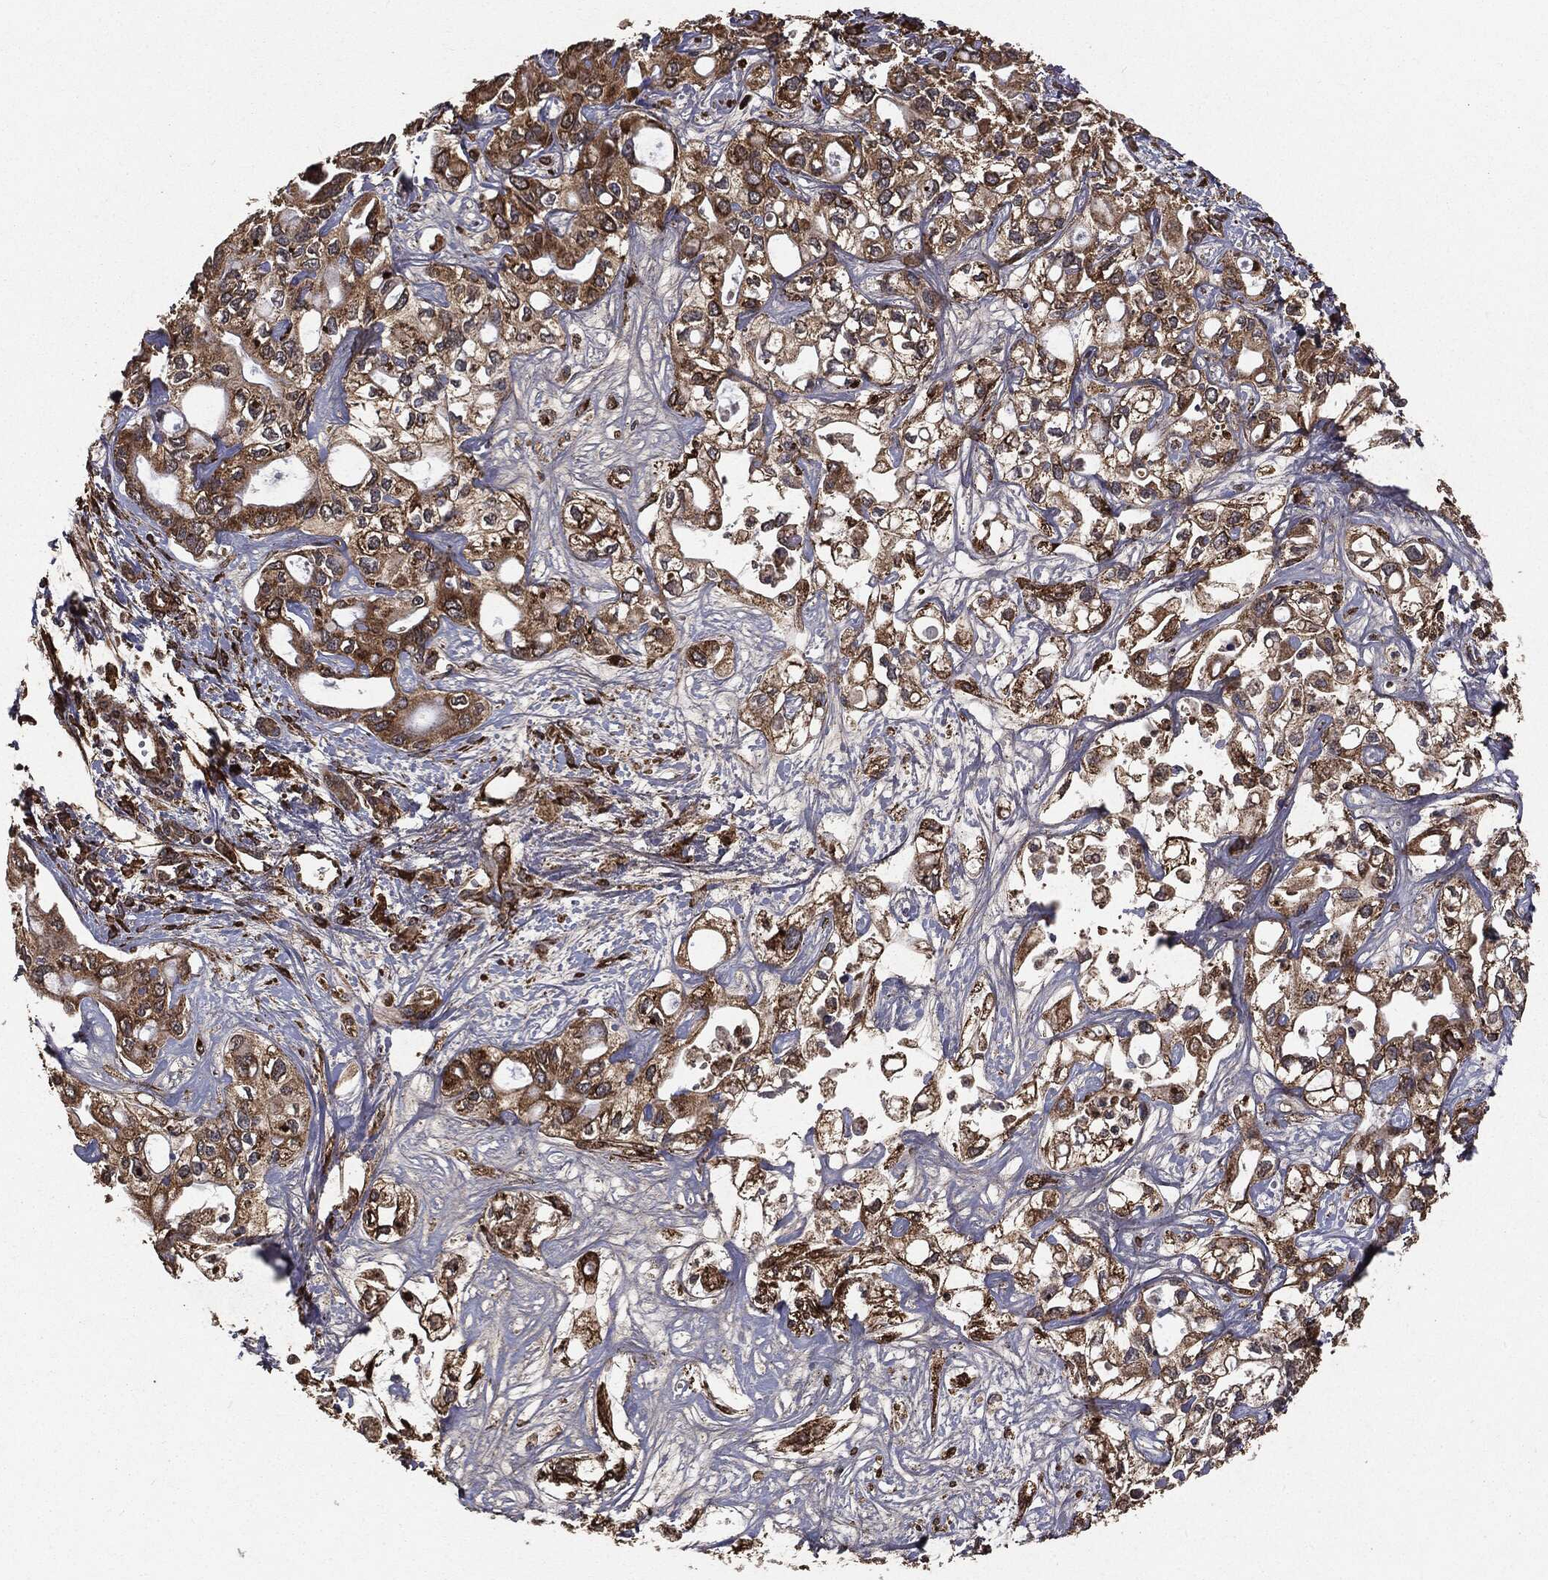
{"staining": {"intensity": "moderate", "quantity": ">75%", "location": "cytoplasmic/membranous"}, "tissue": "liver cancer", "cell_type": "Tumor cells", "image_type": "cancer", "snomed": [{"axis": "morphology", "description": "Cholangiocarcinoma"}, {"axis": "topography", "description": "Liver"}], "caption": "Moderate cytoplasmic/membranous positivity is identified in about >75% of tumor cells in cholangiocarcinoma (liver). (DAB (3,3'-diaminobenzidine) = brown stain, brightfield microscopy at high magnification).", "gene": "MTOR", "patient": {"sex": "female", "age": 64}}